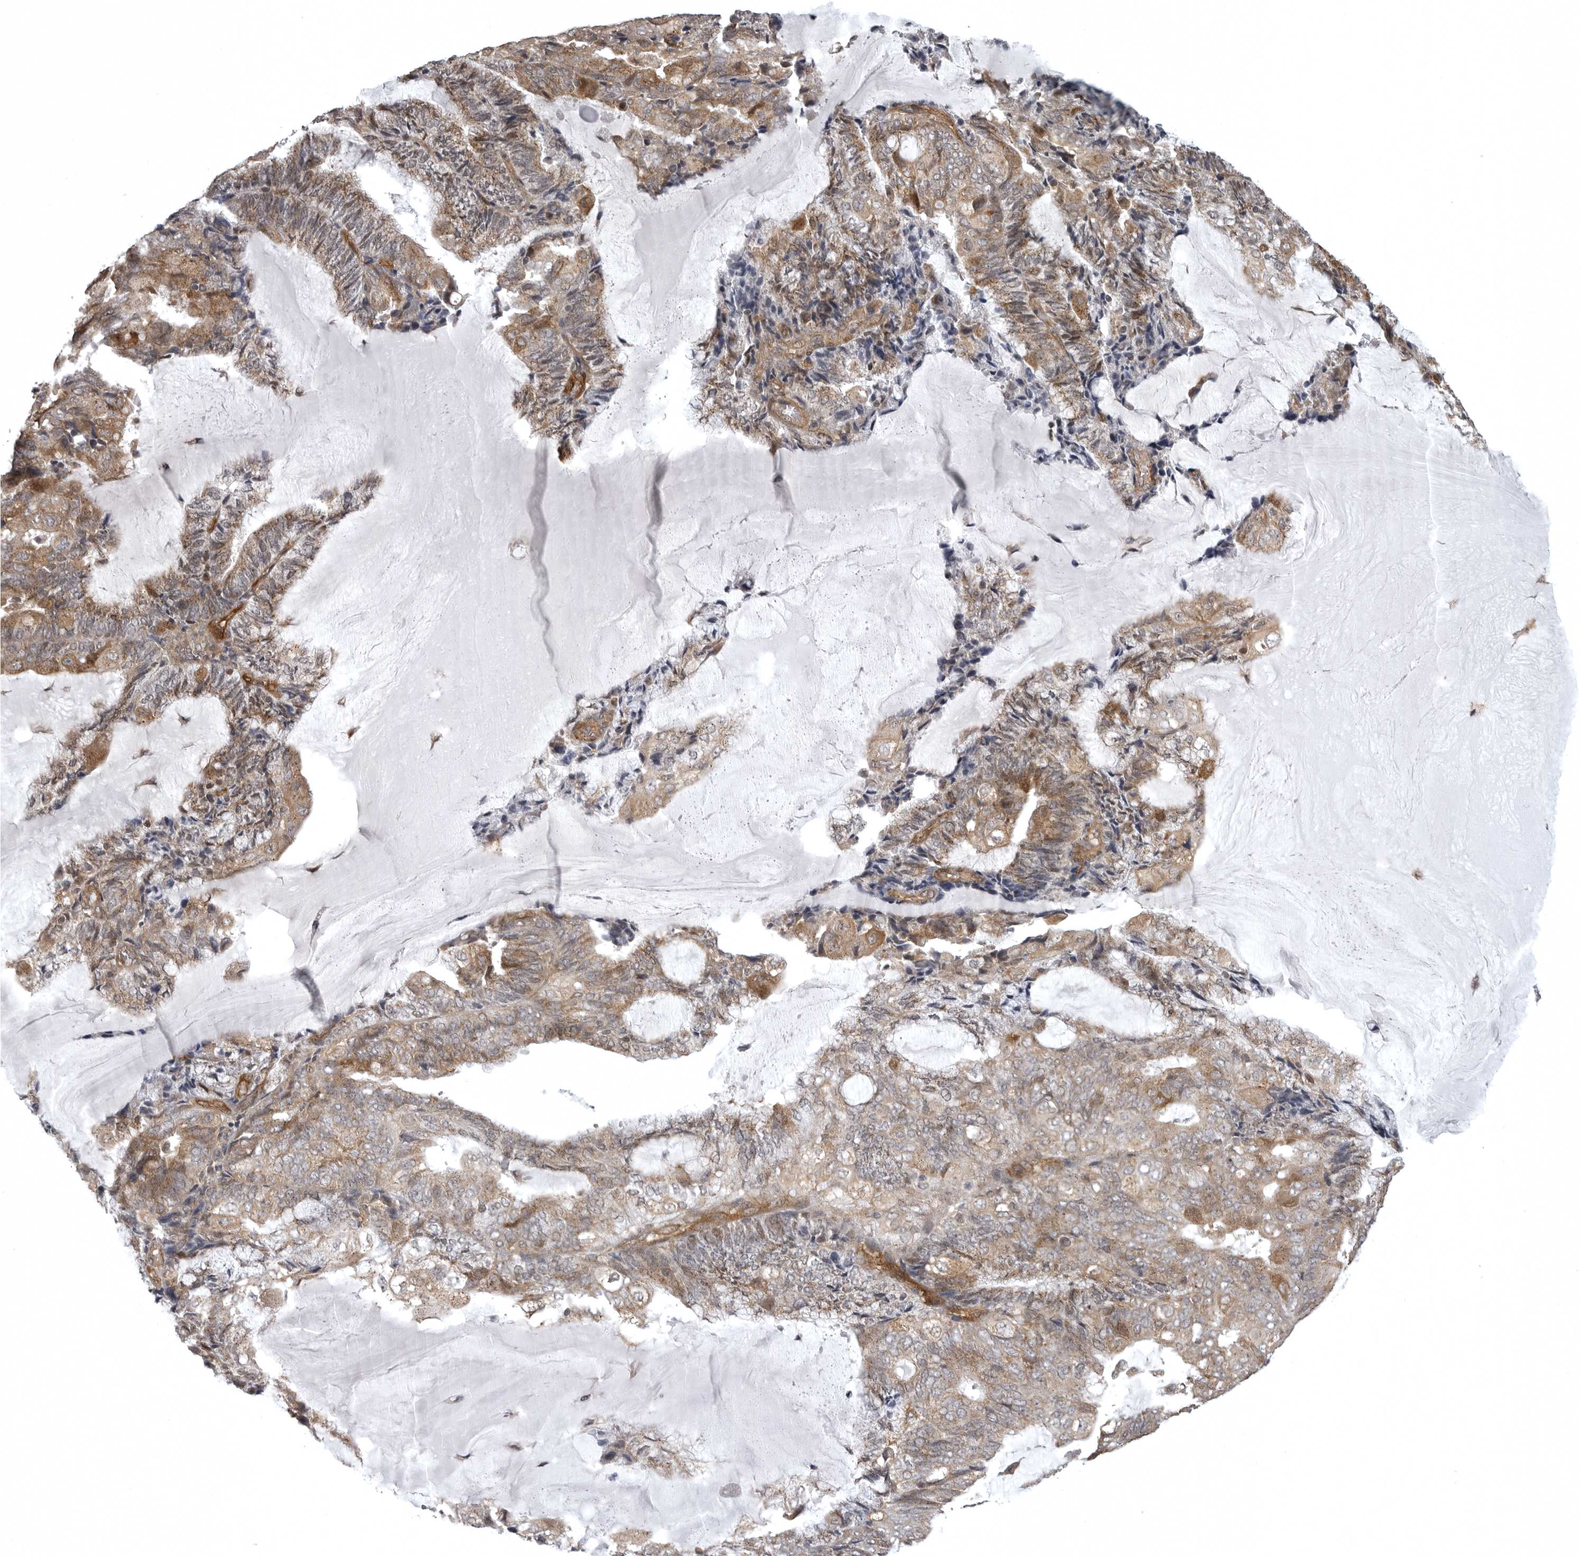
{"staining": {"intensity": "moderate", "quantity": ">75%", "location": "cytoplasmic/membranous"}, "tissue": "endometrial cancer", "cell_type": "Tumor cells", "image_type": "cancer", "snomed": [{"axis": "morphology", "description": "Adenocarcinoma, NOS"}, {"axis": "topography", "description": "Endometrium"}], "caption": "Endometrial adenocarcinoma tissue demonstrates moderate cytoplasmic/membranous positivity in approximately >75% of tumor cells", "gene": "SNX16", "patient": {"sex": "female", "age": 81}}